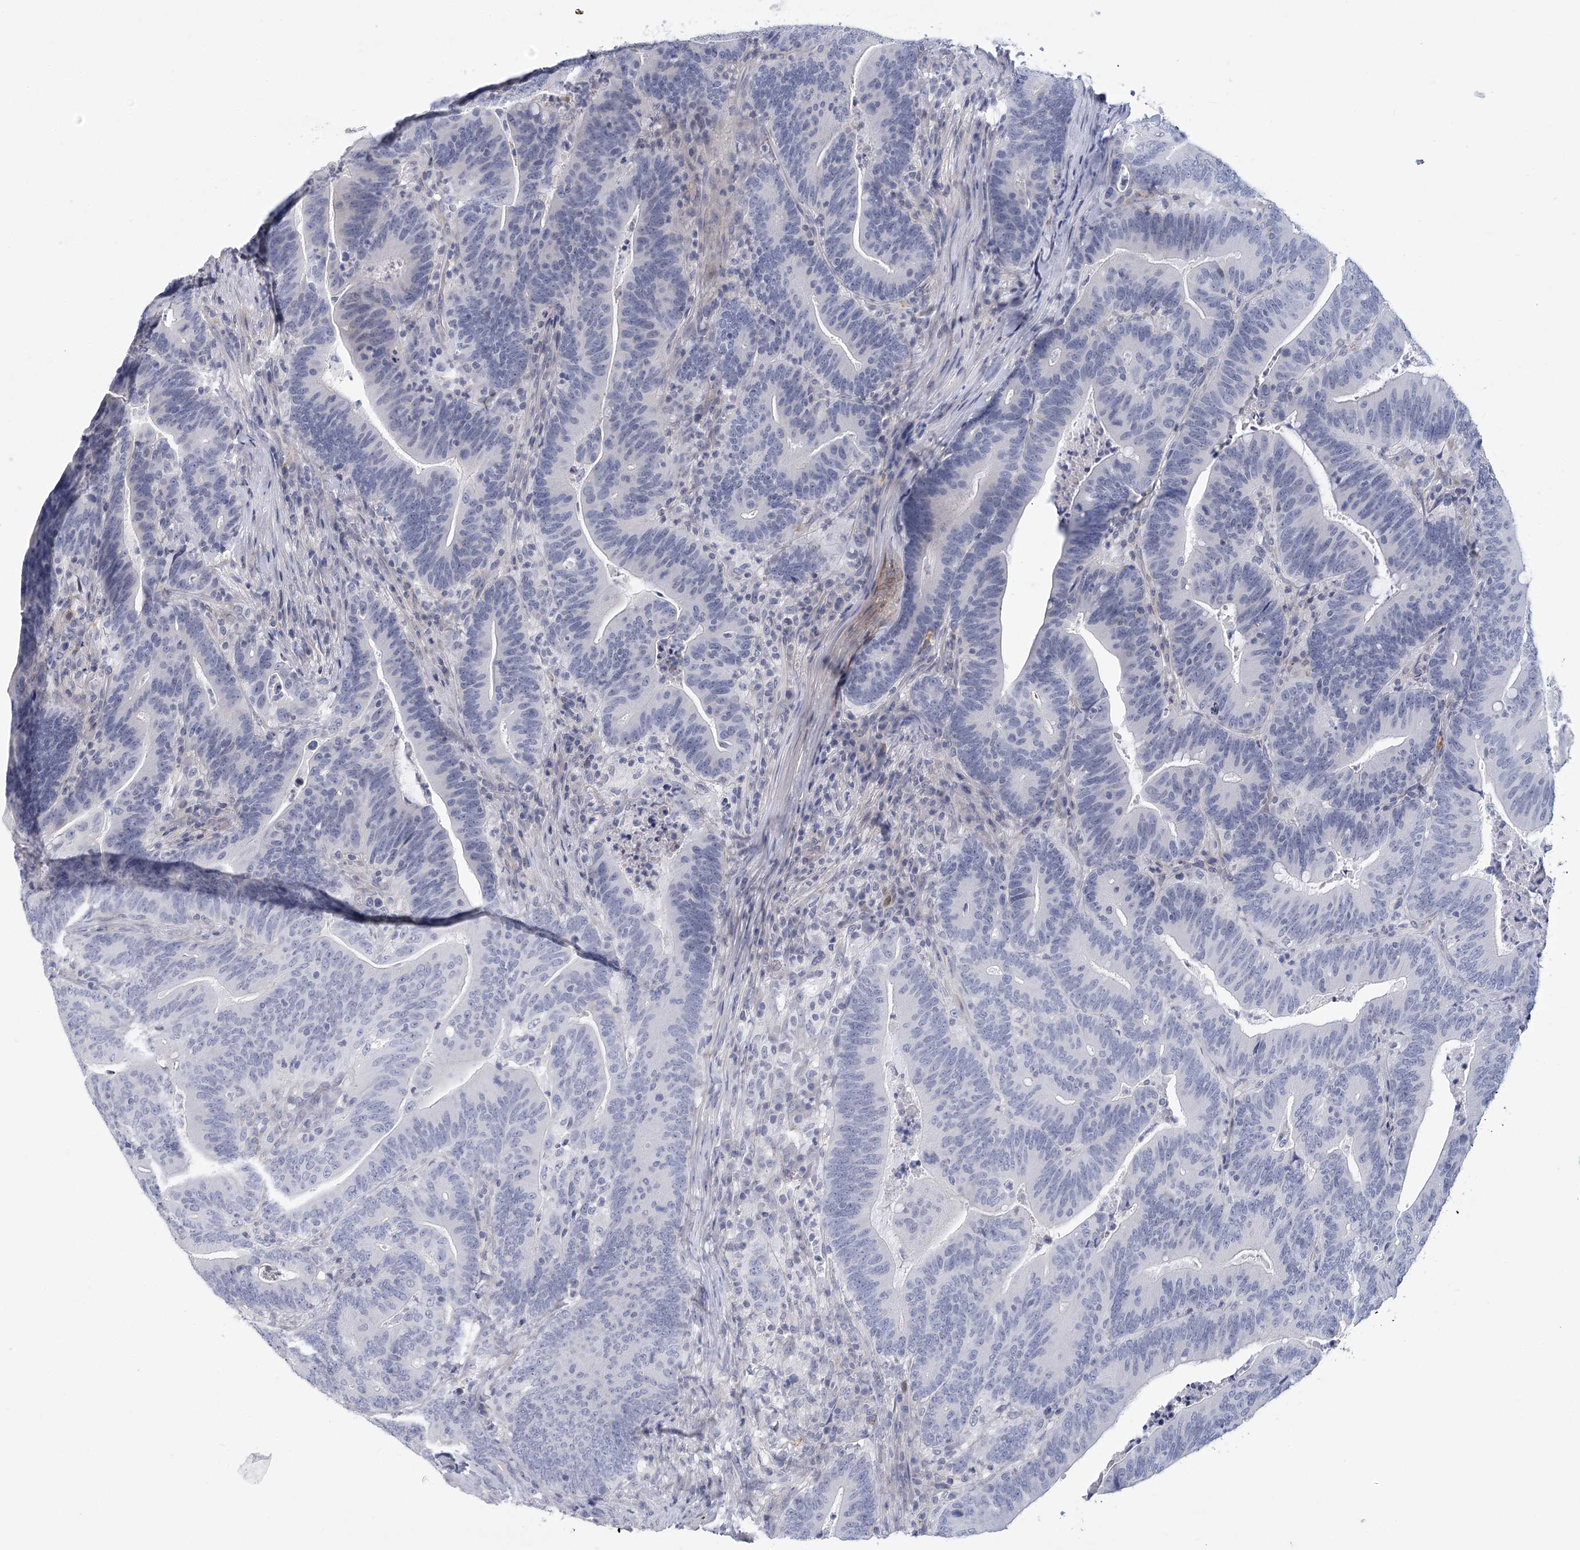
{"staining": {"intensity": "negative", "quantity": "none", "location": "none"}, "tissue": "colorectal cancer", "cell_type": "Tumor cells", "image_type": "cancer", "snomed": [{"axis": "morphology", "description": "Adenocarcinoma, NOS"}, {"axis": "topography", "description": "Colon"}], "caption": "Tumor cells are negative for protein expression in human adenocarcinoma (colorectal).", "gene": "FAM76B", "patient": {"sex": "female", "age": 67}}